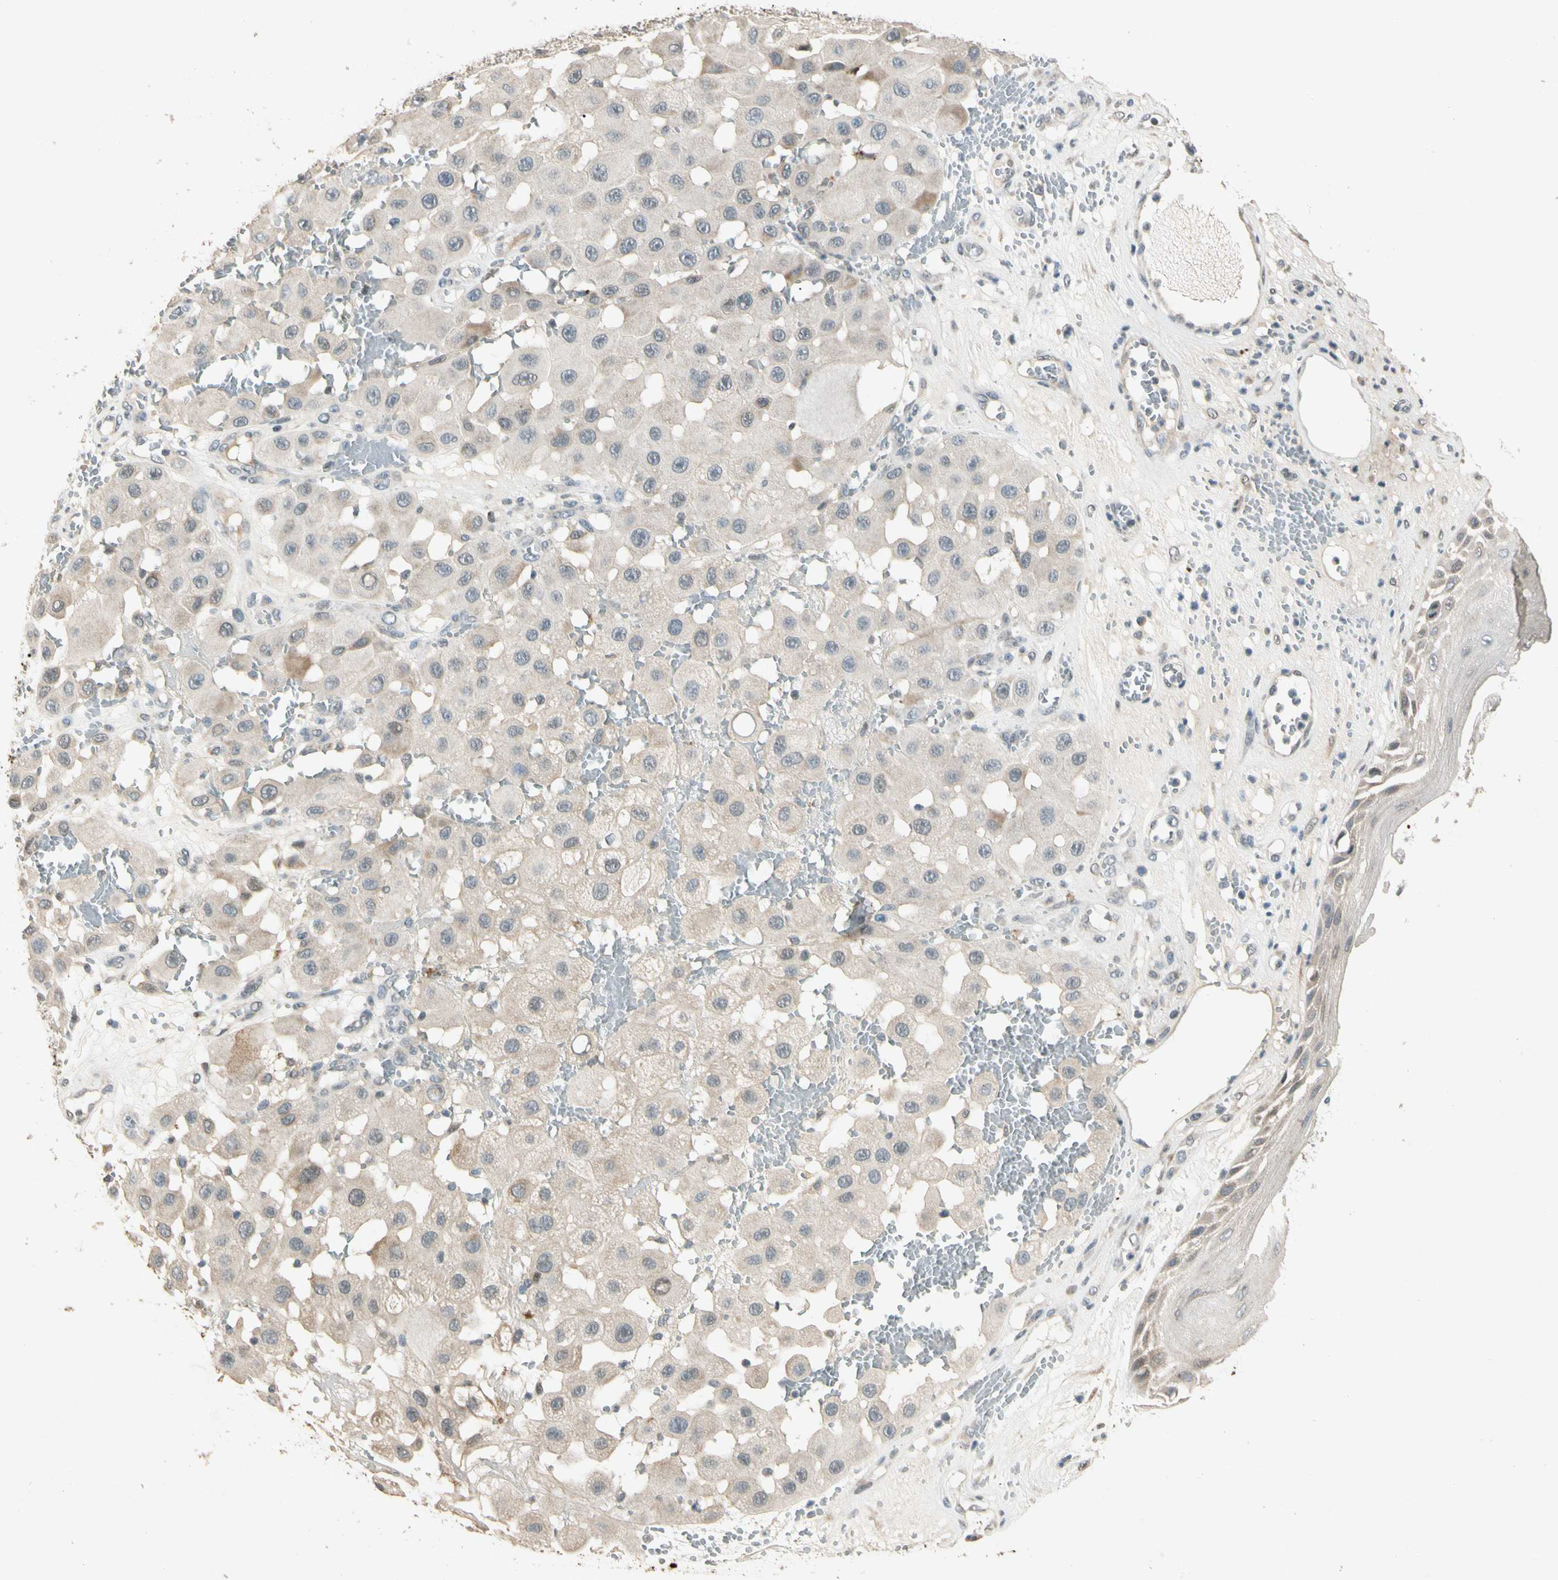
{"staining": {"intensity": "weak", "quantity": "25%-75%", "location": "cytoplasmic/membranous"}, "tissue": "melanoma", "cell_type": "Tumor cells", "image_type": "cancer", "snomed": [{"axis": "morphology", "description": "Malignant melanoma, NOS"}, {"axis": "topography", "description": "Skin"}], "caption": "Protein staining demonstrates weak cytoplasmic/membranous staining in about 25%-75% of tumor cells in malignant melanoma. (IHC, brightfield microscopy, high magnification).", "gene": "ZBTB4", "patient": {"sex": "female", "age": 81}}